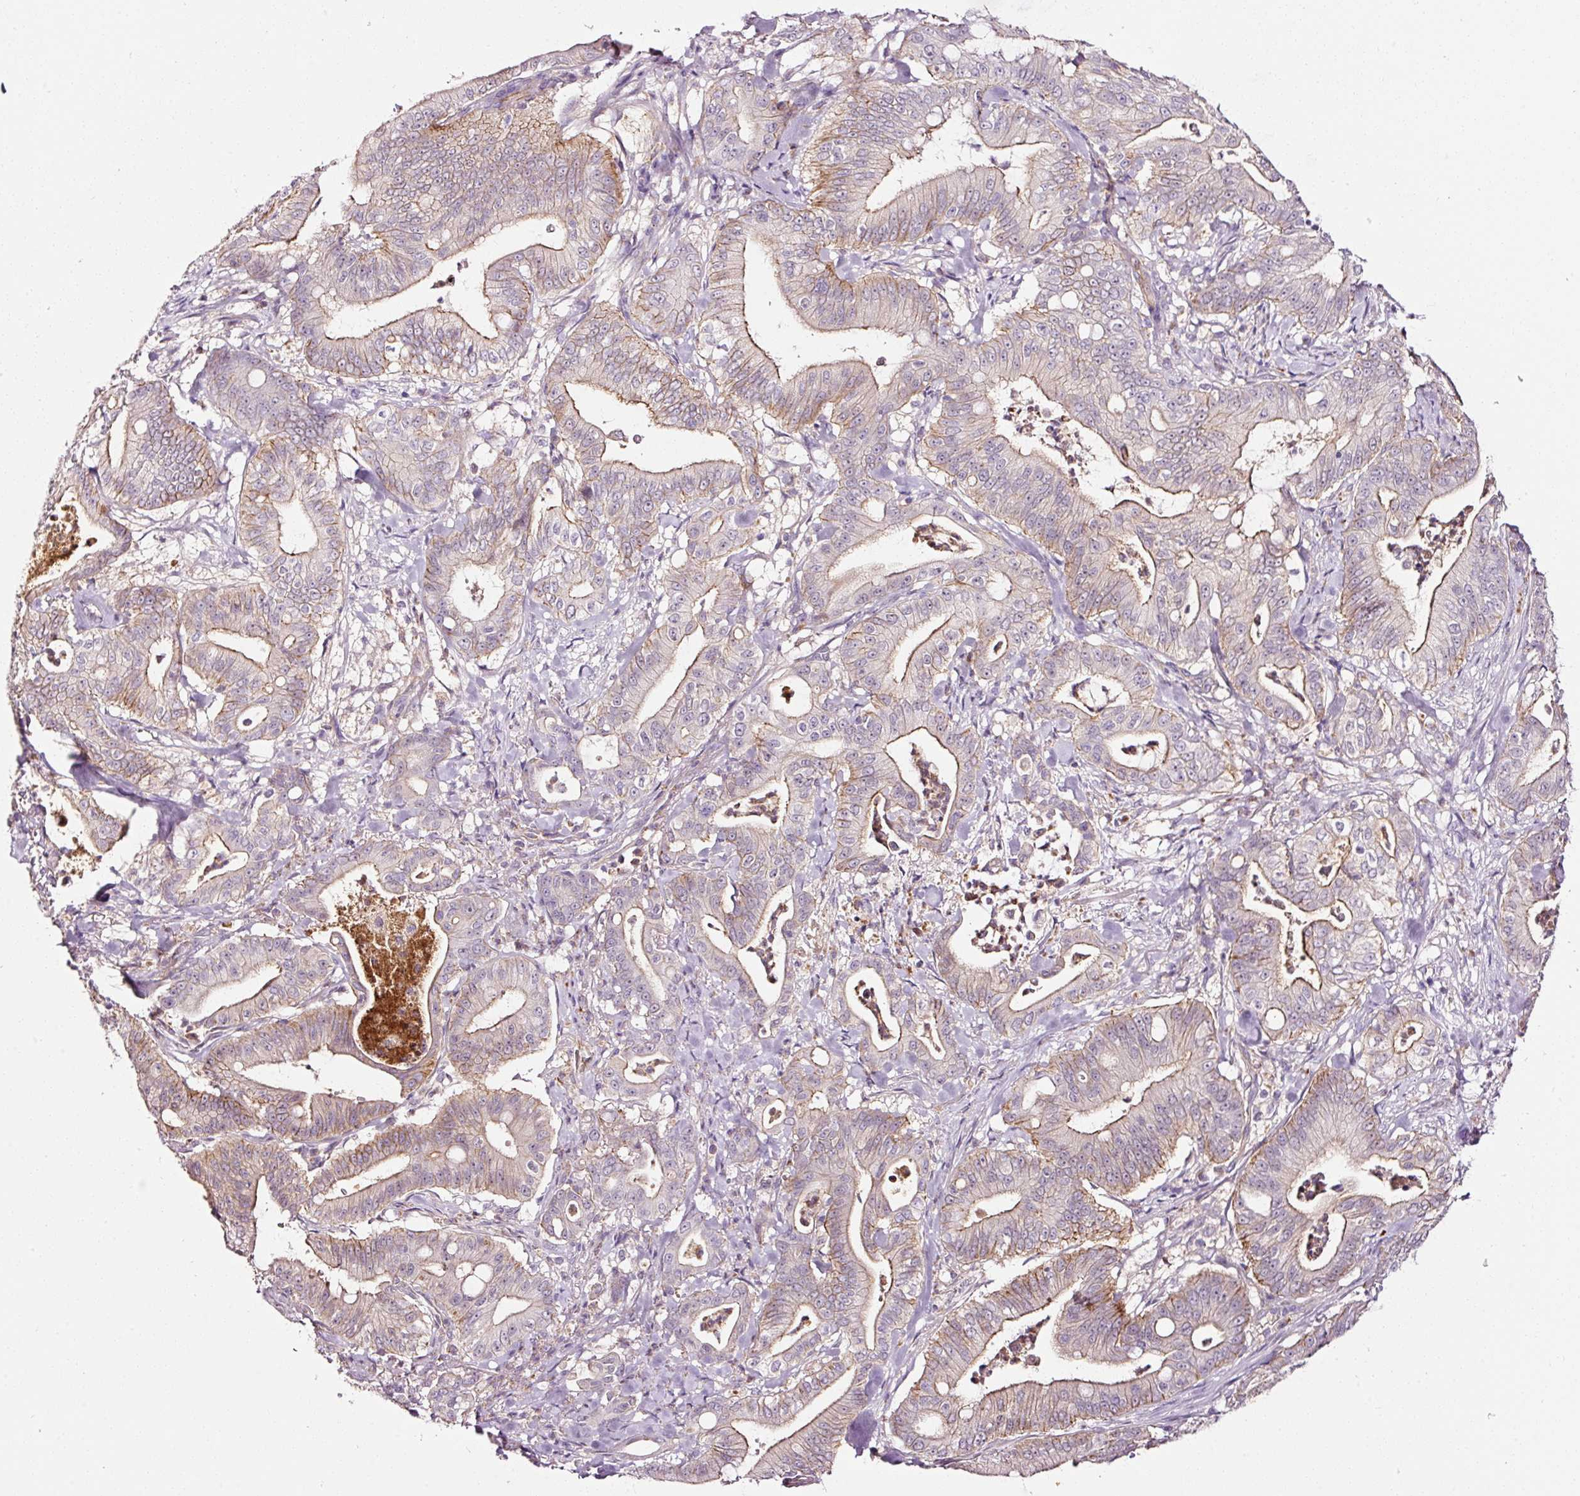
{"staining": {"intensity": "moderate", "quantity": "25%-75%", "location": "cytoplasmic/membranous"}, "tissue": "pancreatic cancer", "cell_type": "Tumor cells", "image_type": "cancer", "snomed": [{"axis": "morphology", "description": "Adenocarcinoma, NOS"}, {"axis": "topography", "description": "Pancreas"}], "caption": "Protein expression by immunohistochemistry displays moderate cytoplasmic/membranous expression in approximately 25%-75% of tumor cells in adenocarcinoma (pancreatic). The staining was performed using DAB to visualize the protein expression in brown, while the nuclei were stained in blue with hematoxylin (Magnification: 20x).", "gene": "ABCB4", "patient": {"sex": "male", "age": 71}}